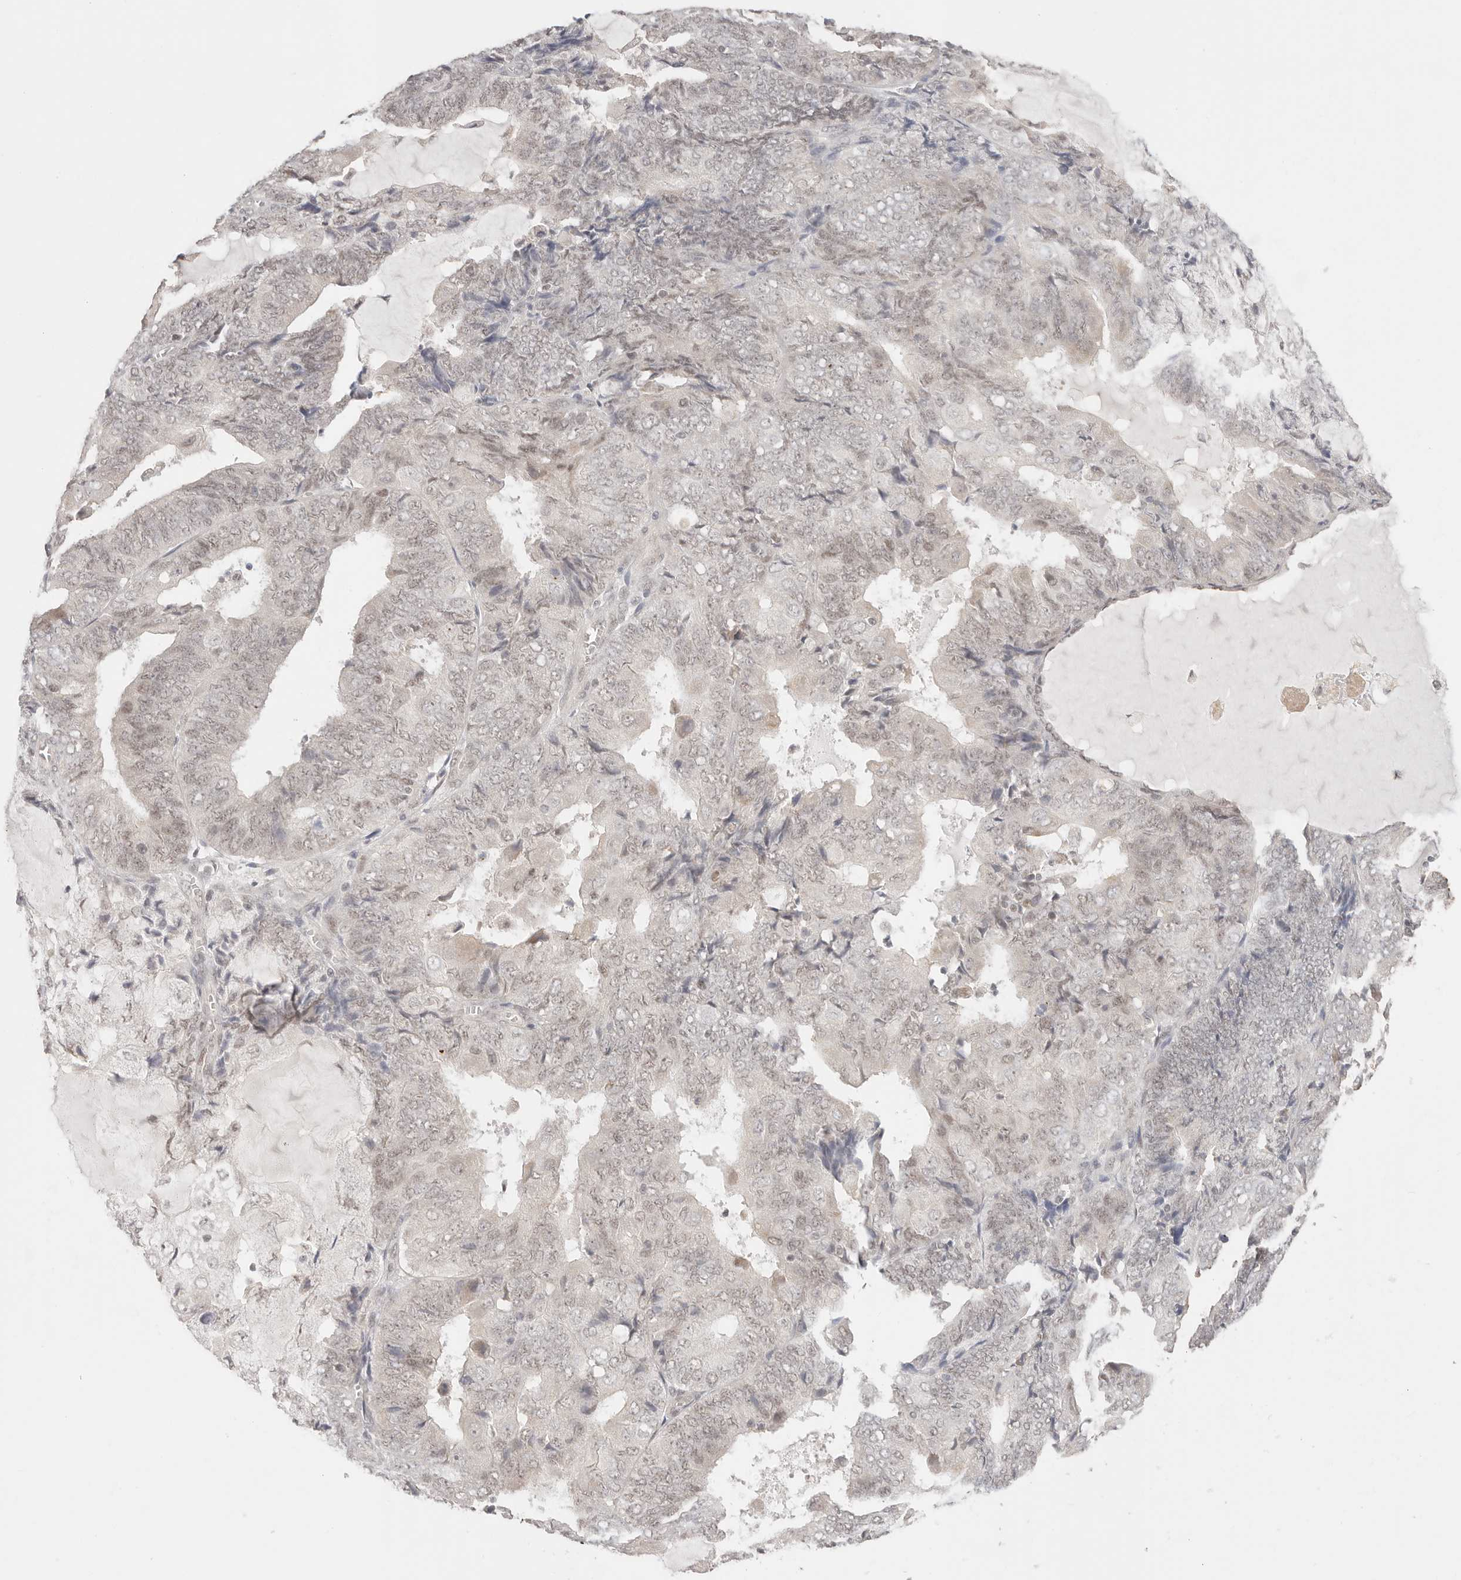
{"staining": {"intensity": "weak", "quantity": "25%-75%", "location": "nuclear"}, "tissue": "endometrial cancer", "cell_type": "Tumor cells", "image_type": "cancer", "snomed": [{"axis": "morphology", "description": "Adenocarcinoma, NOS"}, {"axis": "topography", "description": "Endometrium"}], "caption": "Endometrial adenocarcinoma was stained to show a protein in brown. There is low levels of weak nuclear expression in about 25%-75% of tumor cells.", "gene": "RFC3", "patient": {"sex": "female", "age": 81}}